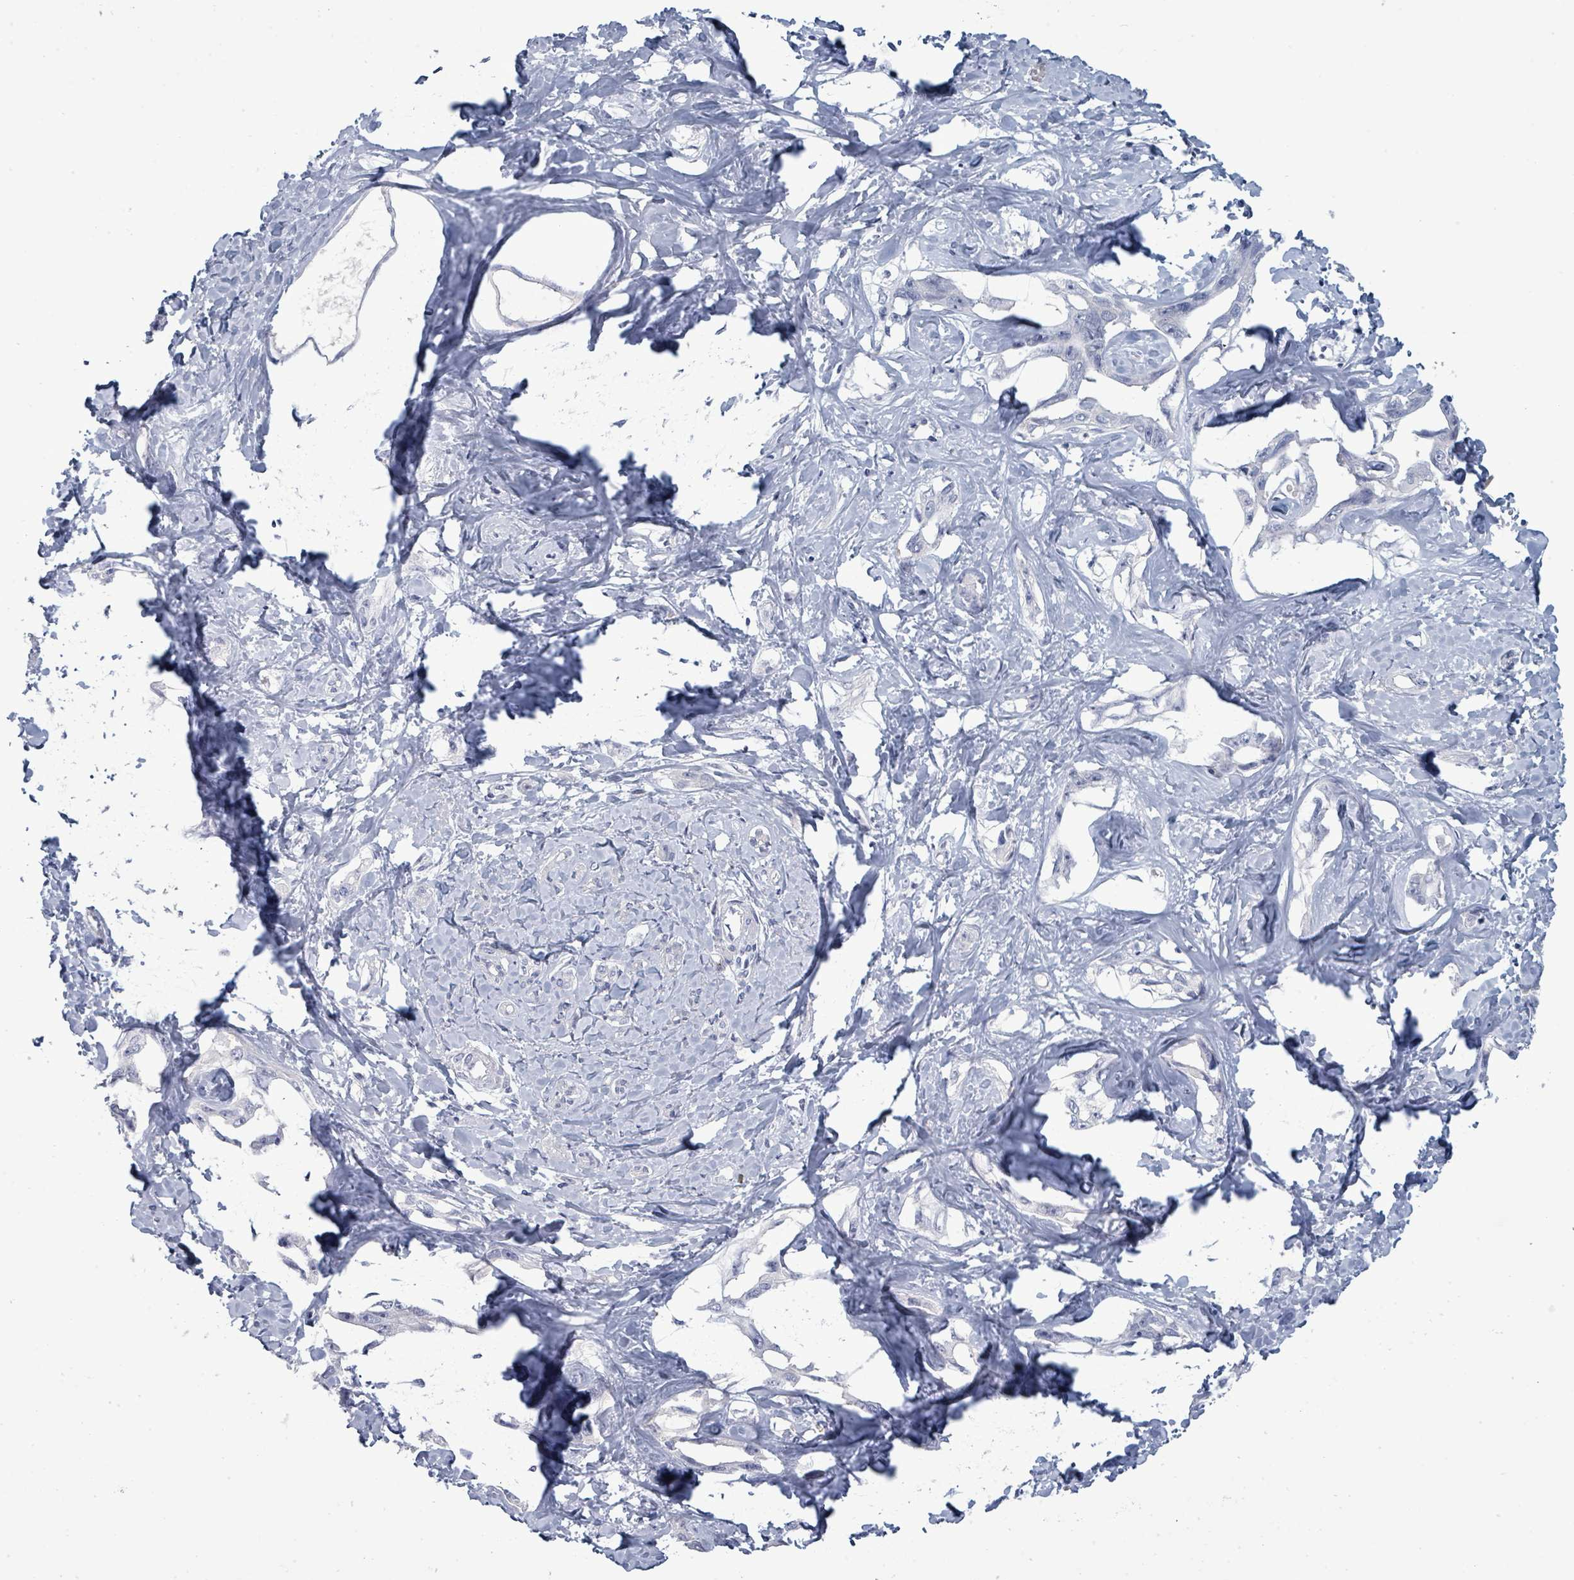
{"staining": {"intensity": "negative", "quantity": "none", "location": "none"}, "tissue": "liver cancer", "cell_type": "Tumor cells", "image_type": "cancer", "snomed": [{"axis": "morphology", "description": "Cholangiocarcinoma"}, {"axis": "topography", "description": "Liver"}], "caption": "DAB (3,3'-diaminobenzidine) immunohistochemical staining of human liver cholangiocarcinoma displays no significant expression in tumor cells. Brightfield microscopy of immunohistochemistry (IHC) stained with DAB (brown) and hematoxylin (blue), captured at high magnification.", "gene": "NDST2", "patient": {"sex": "male", "age": 59}}